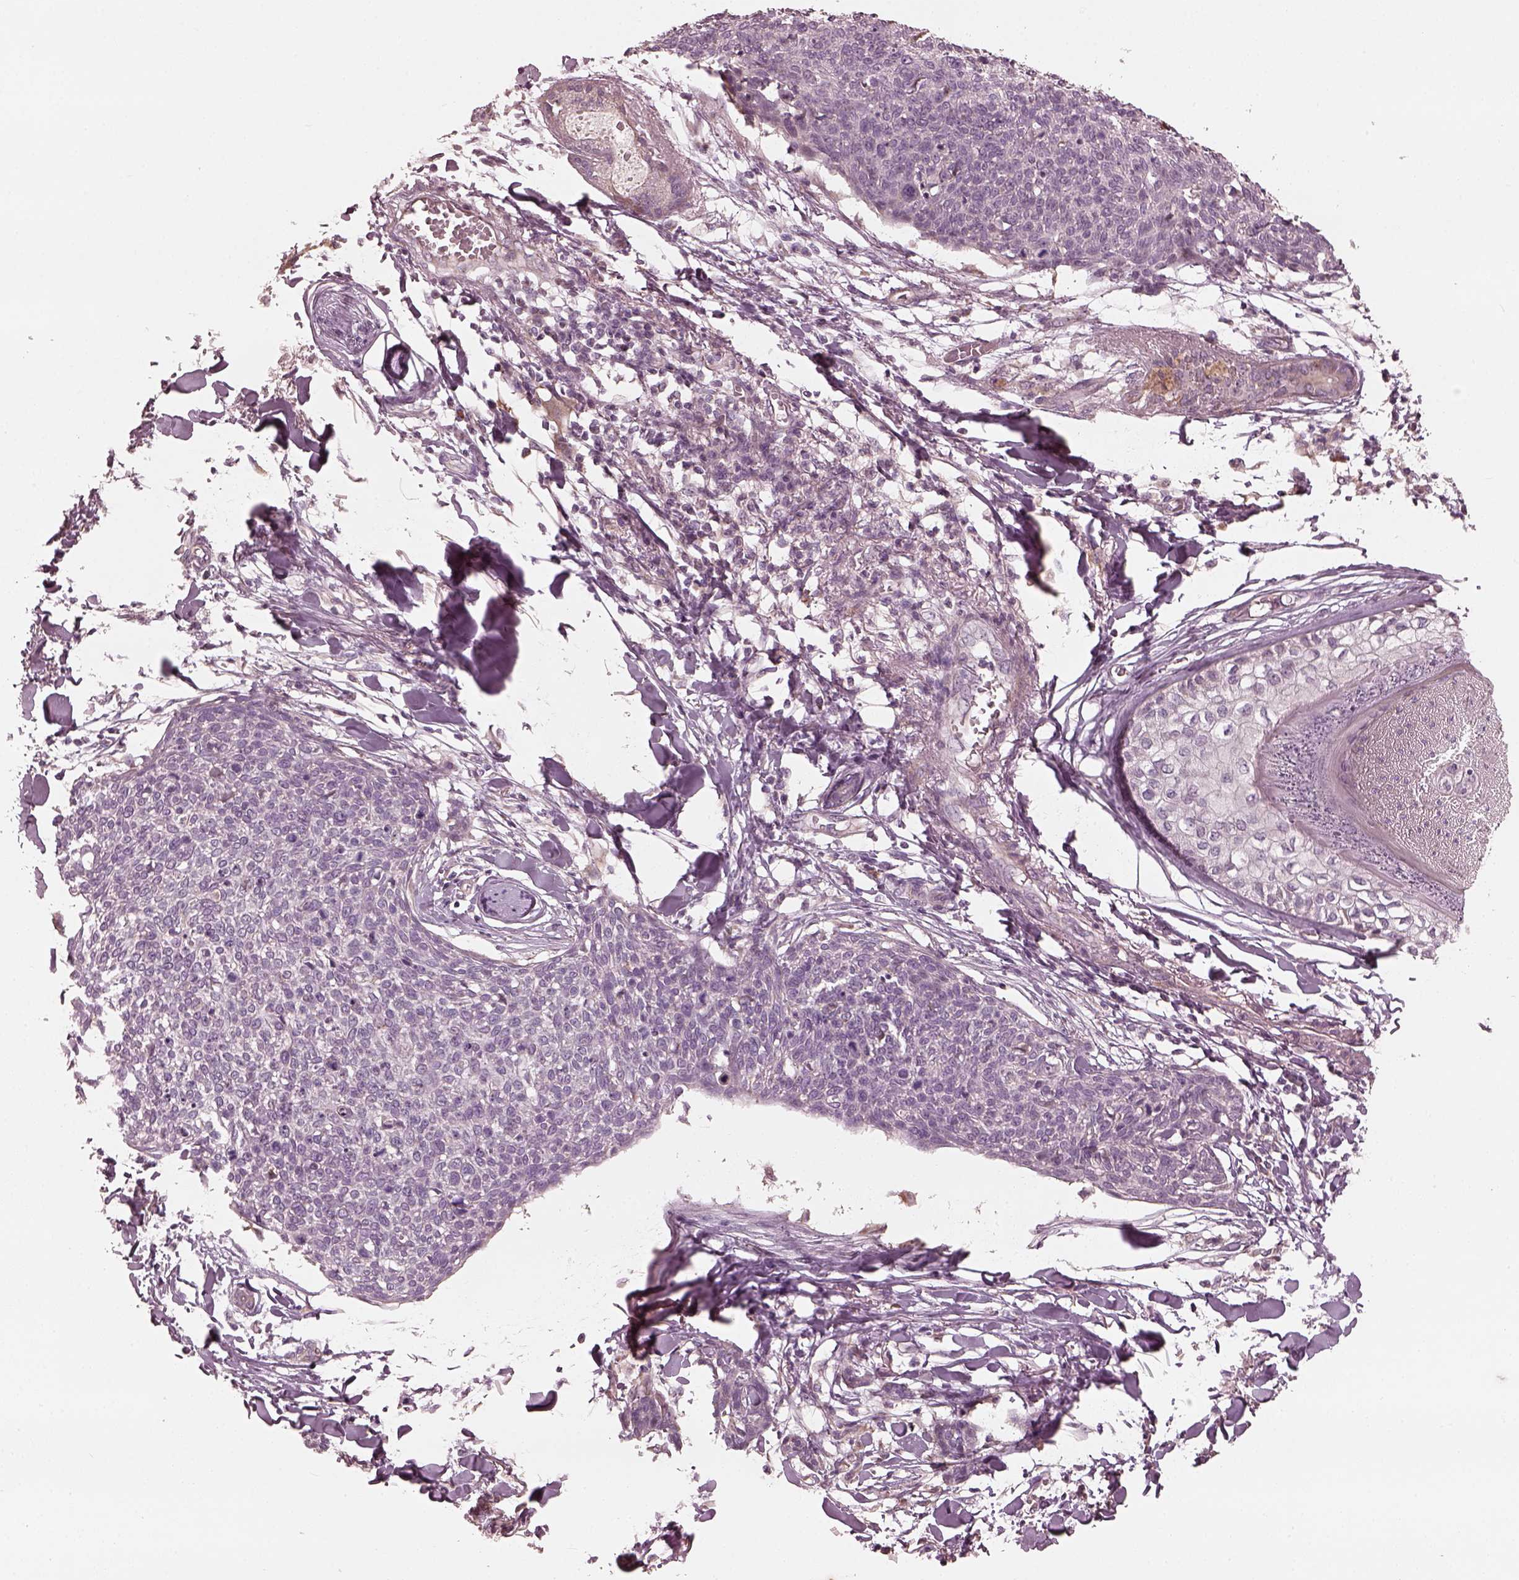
{"staining": {"intensity": "negative", "quantity": "none", "location": "none"}, "tissue": "skin cancer", "cell_type": "Tumor cells", "image_type": "cancer", "snomed": [{"axis": "morphology", "description": "Squamous cell carcinoma, NOS"}, {"axis": "topography", "description": "Skin"}, {"axis": "topography", "description": "Vulva"}], "caption": "Human squamous cell carcinoma (skin) stained for a protein using immunohistochemistry (IHC) reveals no expression in tumor cells.", "gene": "OPTC", "patient": {"sex": "female", "age": 75}}